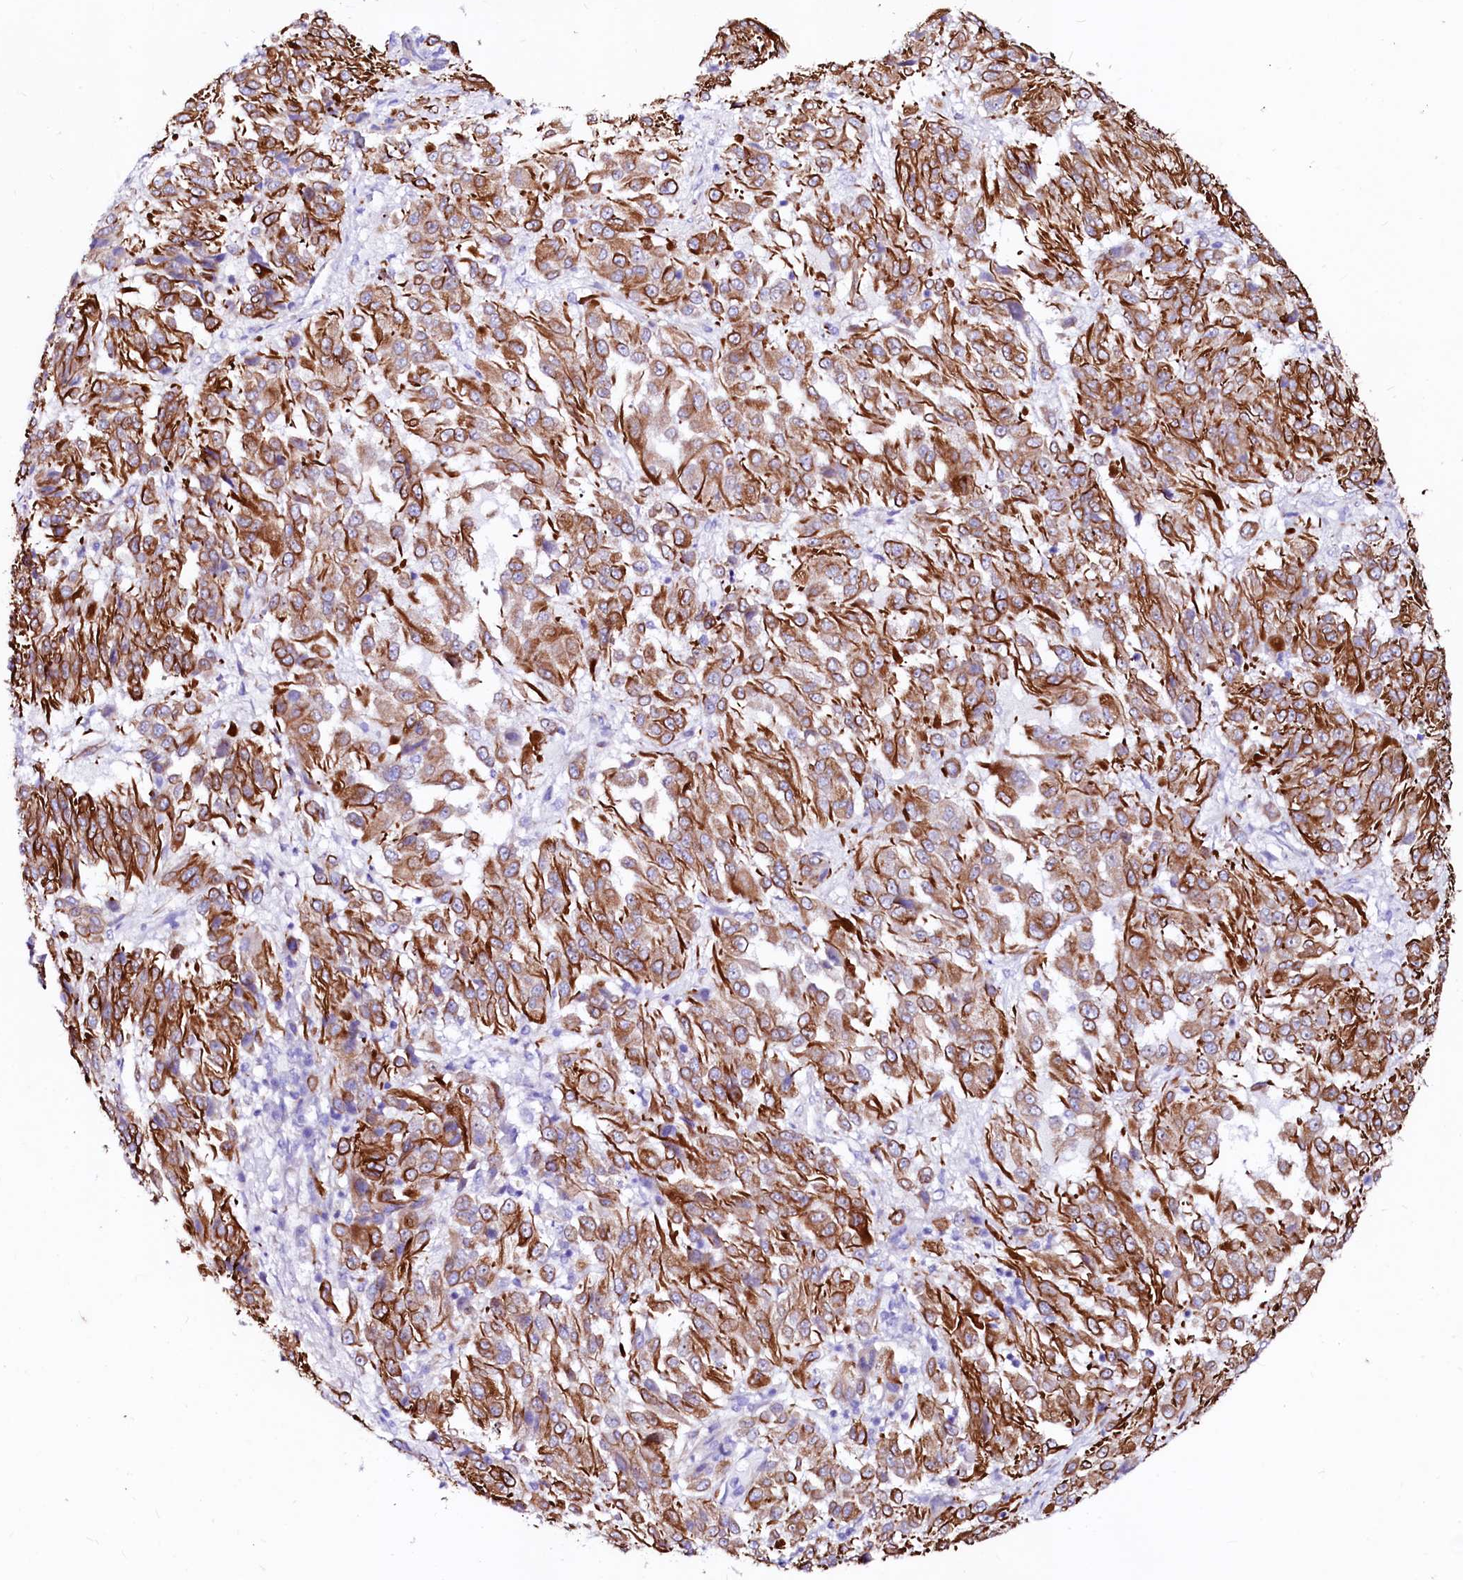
{"staining": {"intensity": "moderate", "quantity": ">75%", "location": "cytoplasmic/membranous"}, "tissue": "melanoma", "cell_type": "Tumor cells", "image_type": "cancer", "snomed": [{"axis": "morphology", "description": "Malignant melanoma, Metastatic site"}, {"axis": "topography", "description": "Lung"}], "caption": "Immunohistochemistry of human melanoma demonstrates medium levels of moderate cytoplasmic/membranous positivity in approximately >75% of tumor cells.", "gene": "SFR1", "patient": {"sex": "male", "age": 64}}